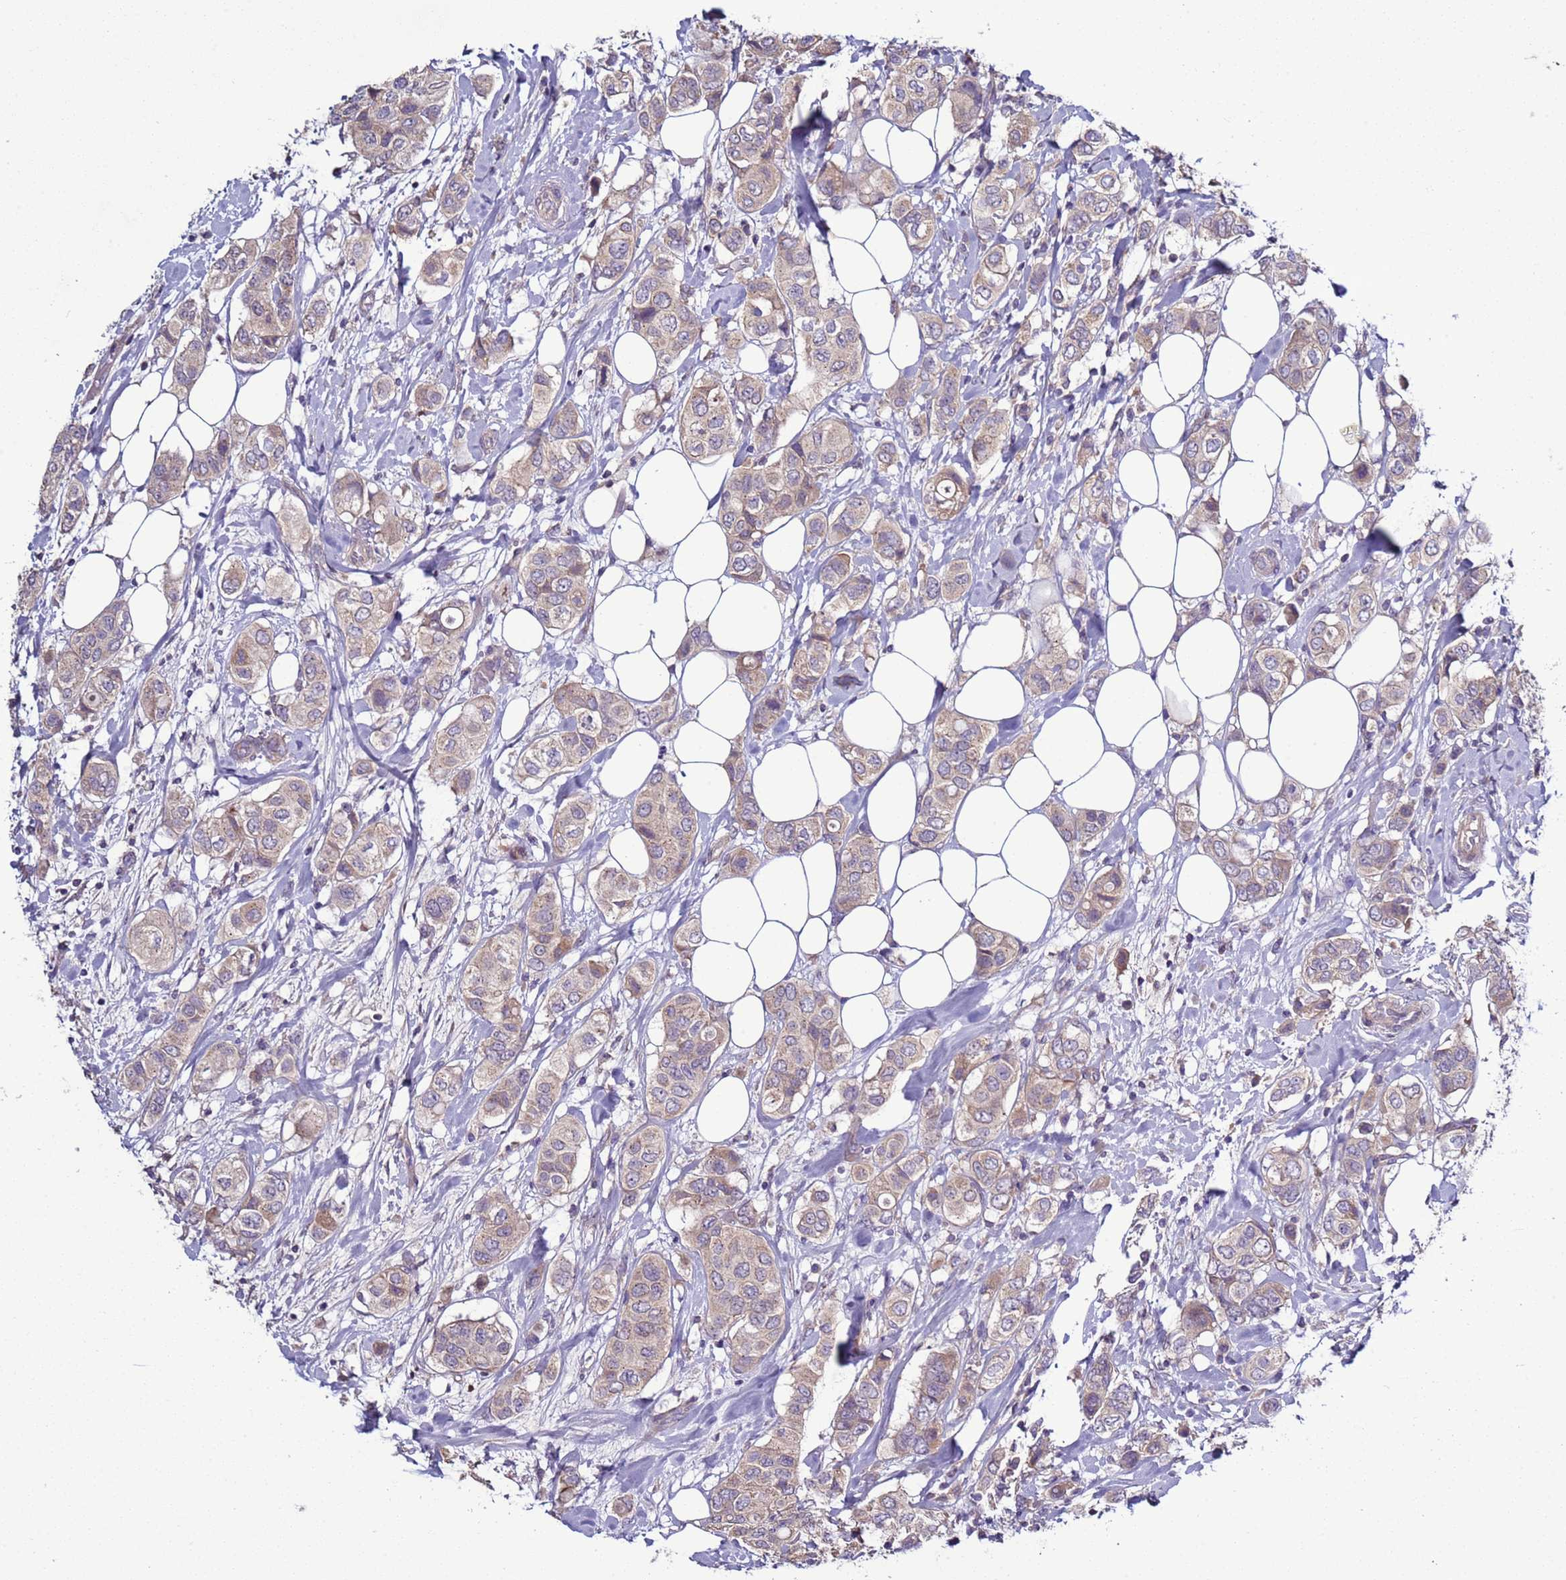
{"staining": {"intensity": "weak", "quantity": "25%-75%", "location": "cytoplasmic/membranous"}, "tissue": "breast cancer", "cell_type": "Tumor cells", "image_type": "cancer", "snomed": [{"axis": "morphology", "description": "Lobular carcinoma"}, {"axis": "topography", "description": "Breast"}], "caption": "The histopathology image shows a brown stain indicating the presence of a protein in the cytoplasmic/membranous of tumor cells in breast lobular carcinoma. (Brightfield microscopy of DAB IHC at high magnification).", "gene": "RABL2B", "patient": {"sex": "female", "age": 51}}